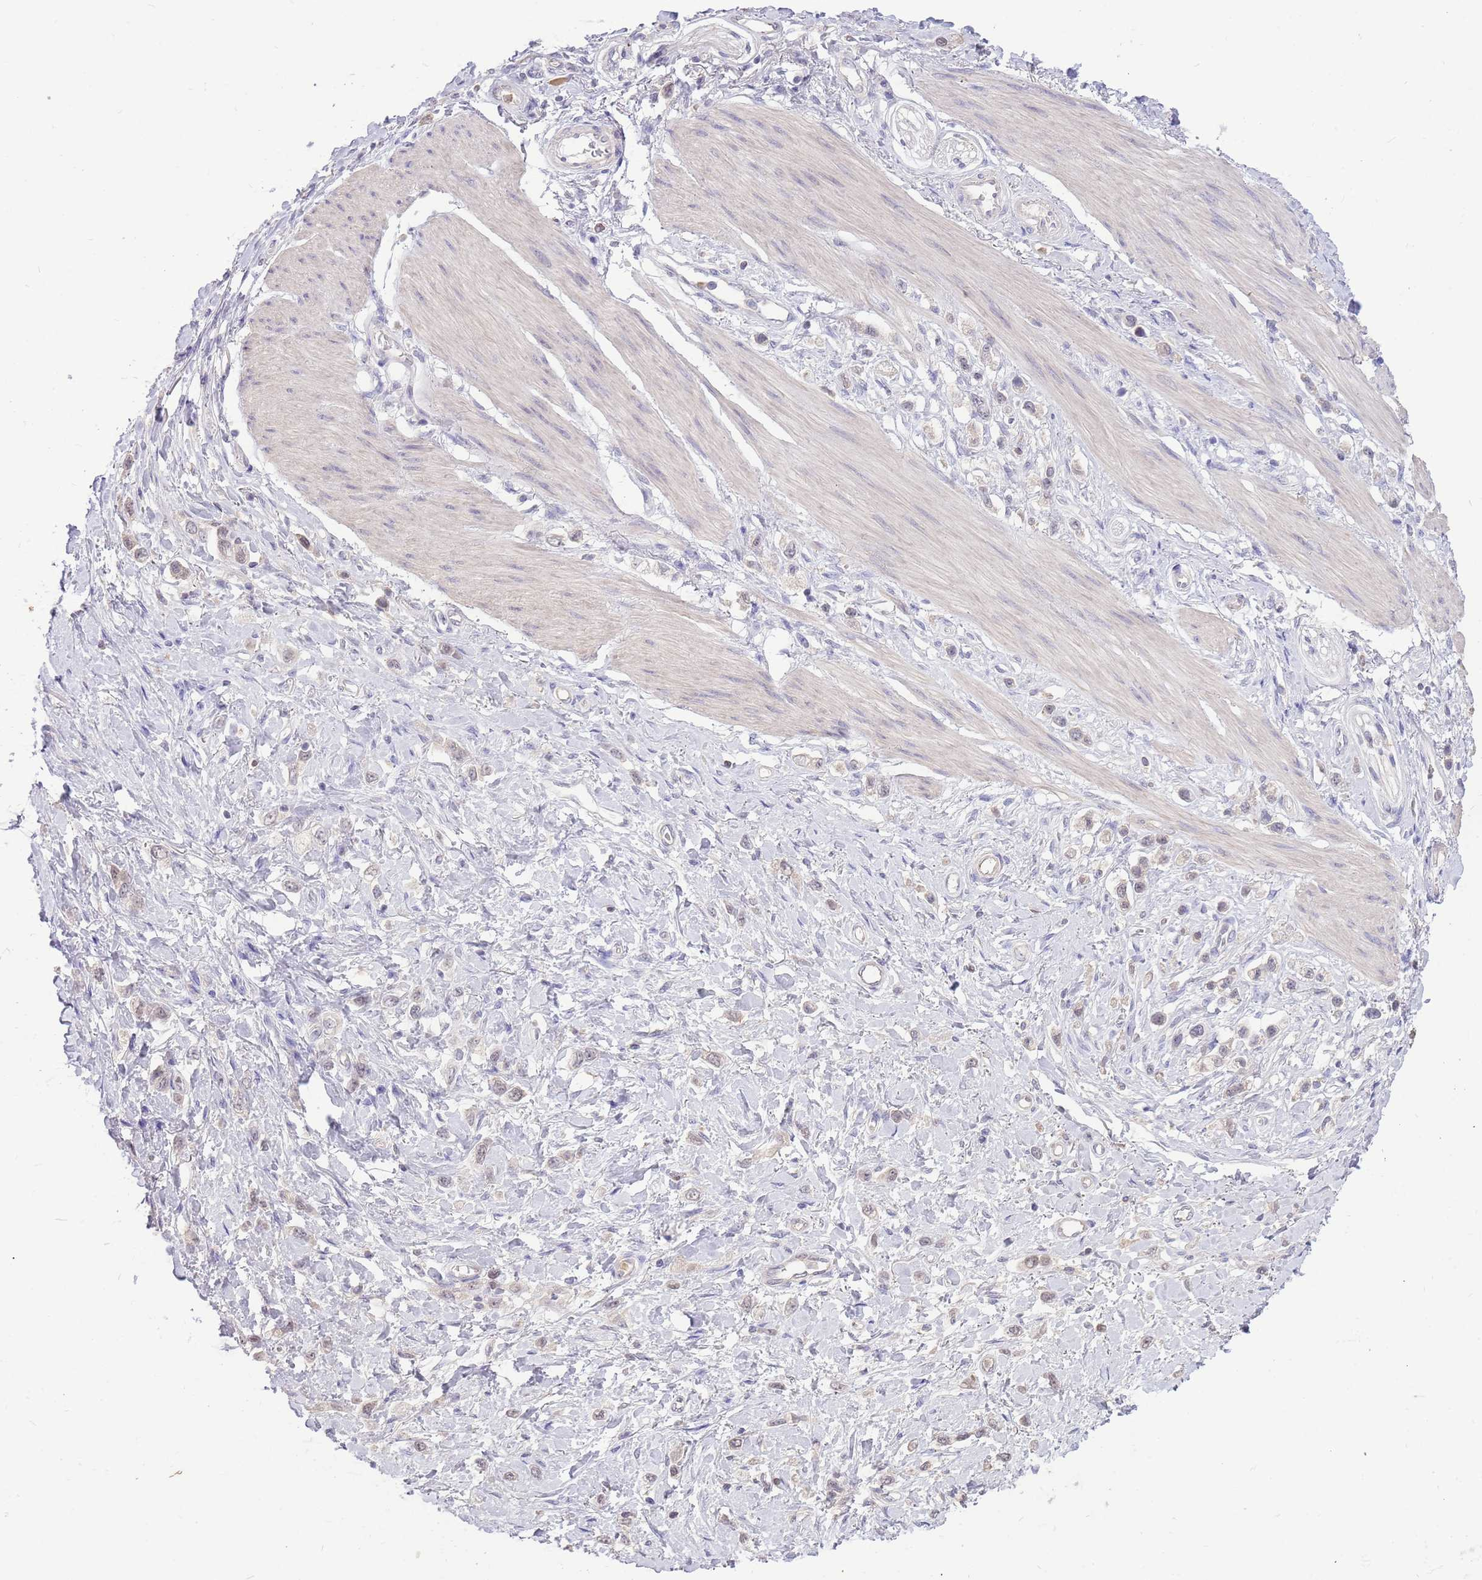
{"staining": {"intensity": "weak", "quantity": "<25%", "location": "cytoplasmic/membranous"}, "tissue": "stomach cancer", "cell_type": "Tumor cells", "image_type": "cancer", "snomed": [{"axis": "morphology", "description": "Adenocarcinoma, NOS"}, {"axis": "topography", "description": "Stomach"}], "caption": "Histopathology image shows no protein expression in tumor cells of stomach adenocarcinoma tissue.", "gene": "AP5S1", "patient": {"sex": "female", "age": 65}}